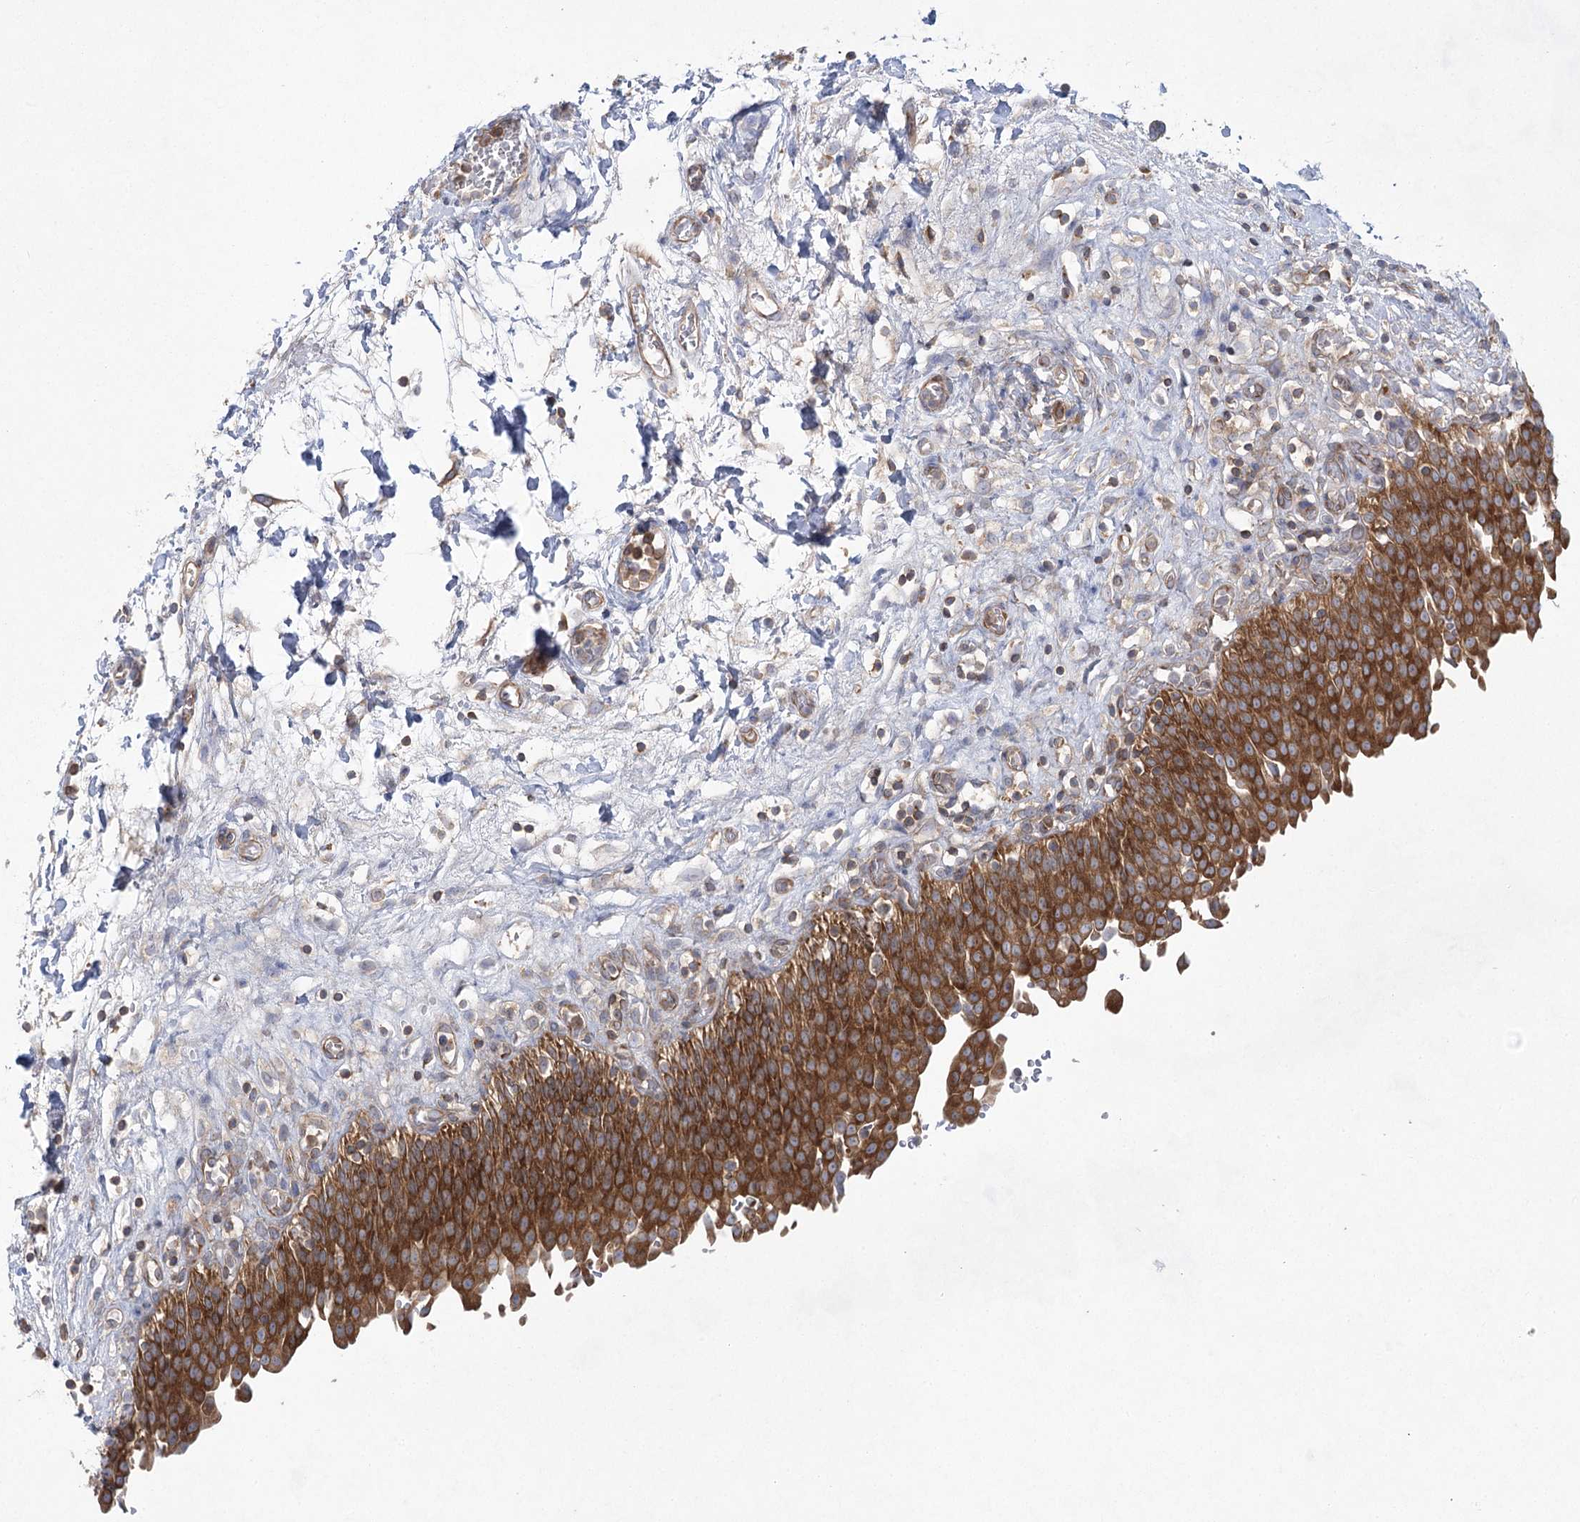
{"staining": {"intensity": "strong", "quantity": ">75%", "location": "cytoplasmic/membranous"}, "tissue": "urinary bladder", "cell_type": "Urothelial cells", "image_type": "normal", "snomed": [{"axis": "morphology", "description": "Urothelial carcinoma, High grade"}, {"axis": "topography", "description": "Urinary bladder"}], "caption": "A high amount of strong cytoplasmic/membranous staining is identified in about >75% of urothelial cells in unremarkable urinary bladder.", "gene": "EIF3A", "patient": {"sex": "male", "age": 46}}